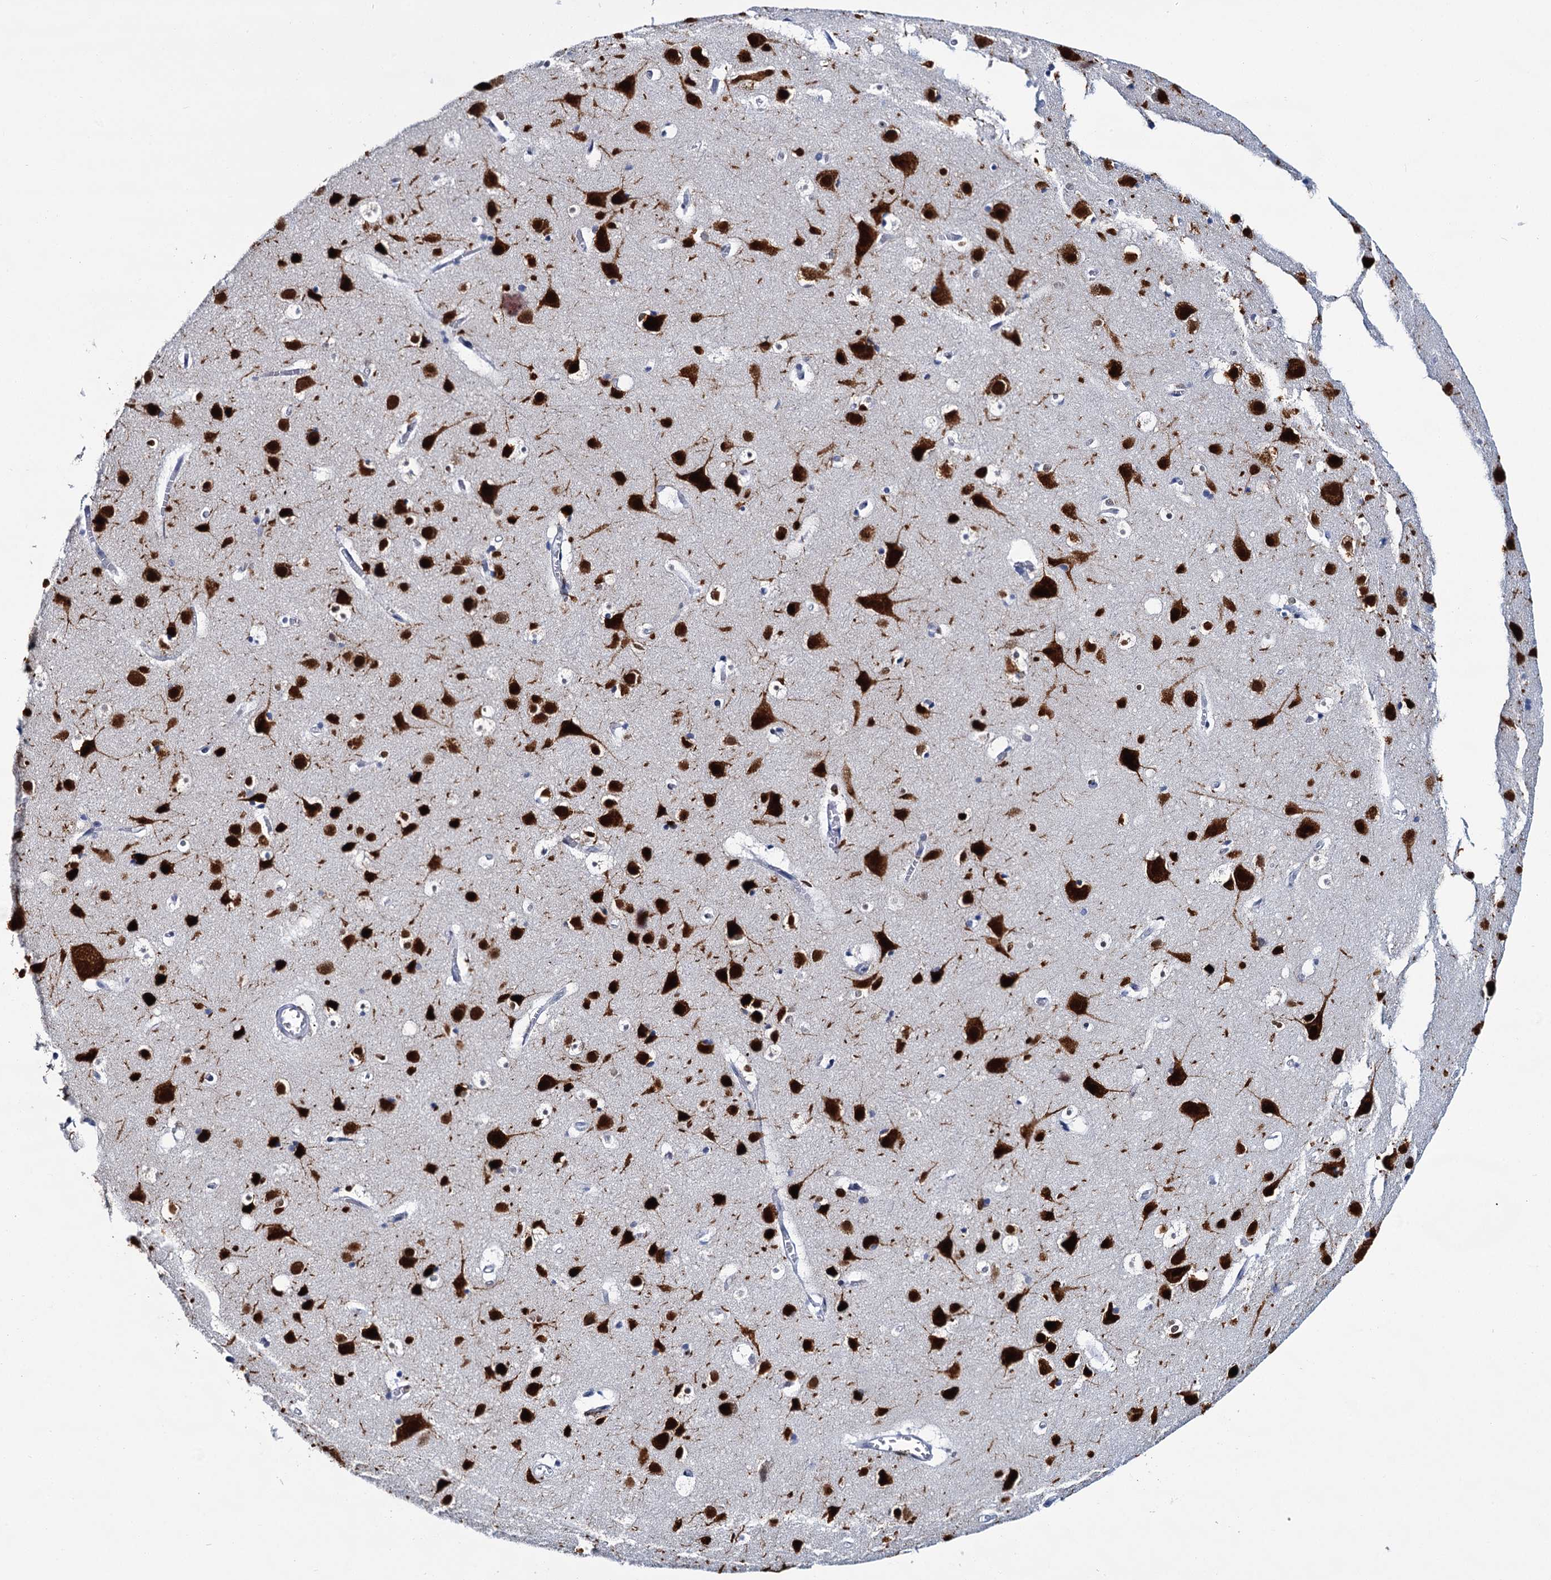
{"staining": {"intensity": "negative", "quantity": "none", "location": "none"}, "tissue": "cerebral cortex", "cell_type": "Endothelial cells", "image_type": "normal", "snomed": [{"axis": "morphology", "description": "Normal tissue, NOS"}, {"axis": "topography", "description": "Cerebral cortex"}], "caption": "IHC photomicrograph of unremarkable human cerebral cortex stained for a protein (brown), which displays no positivity in endothelial cells.", "gene": "CELF2", "patient": {"sex": "male", "age": 54}}